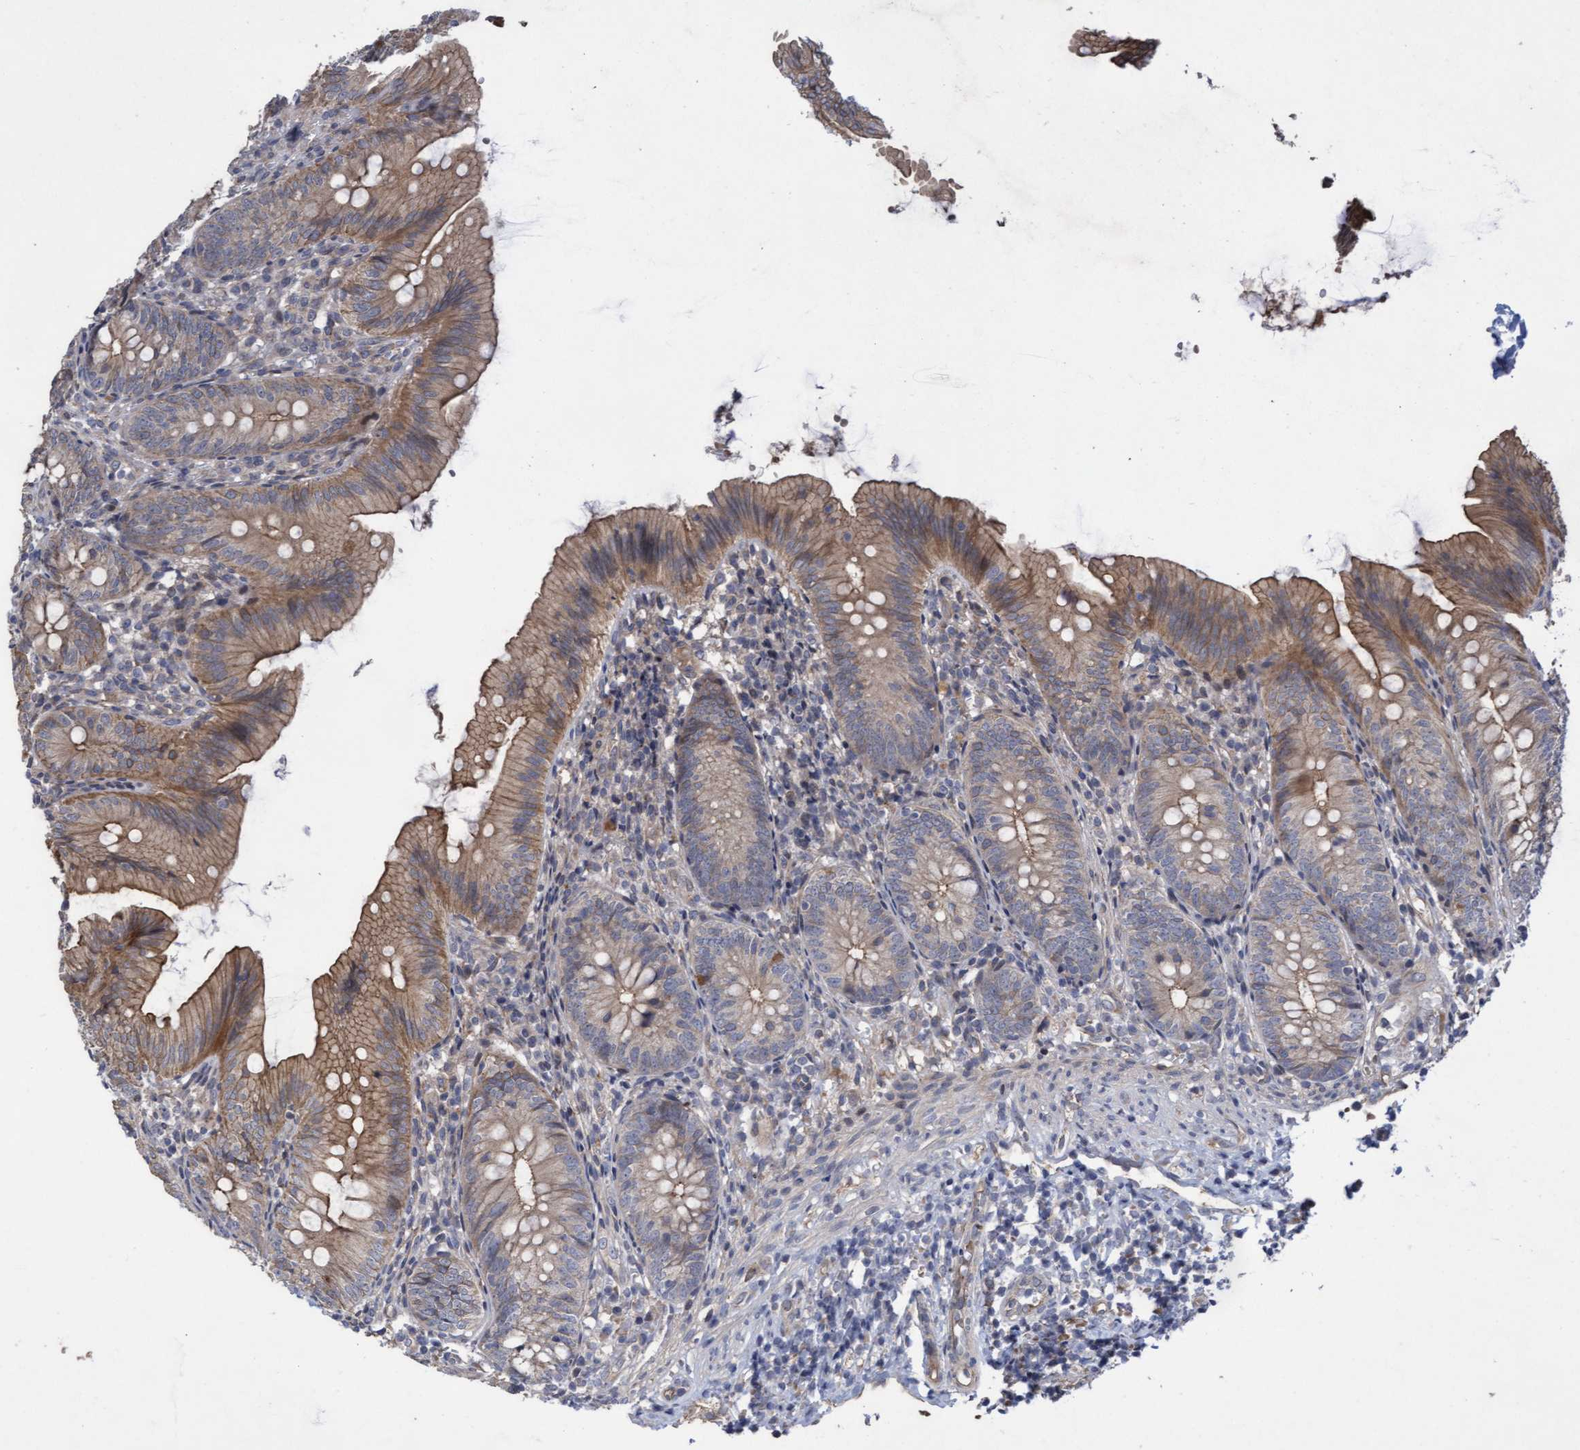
{"staining": {"intensity": "moderate", "quantity": "25%-75%", "location": "cytoplasmic/membranous"}, "tissue": "appendix", "cell_type": "Glandular cells", "image_type": "normal", "snomed": [{"axis": "morphology", "description": "Normal tissue, NOS"}, {"axis": "topography", "description": "Appendix"}], "caption": "This photomicrograph displays normal appendix stained with IHC to label a protein in brown. The cytoplasmic/membranous of glandular cells show moderate positivity for the protein. Nuclei are counter-stained blue.", "gene": "COBL", "patient": {"sex": "male", "age": 1}}